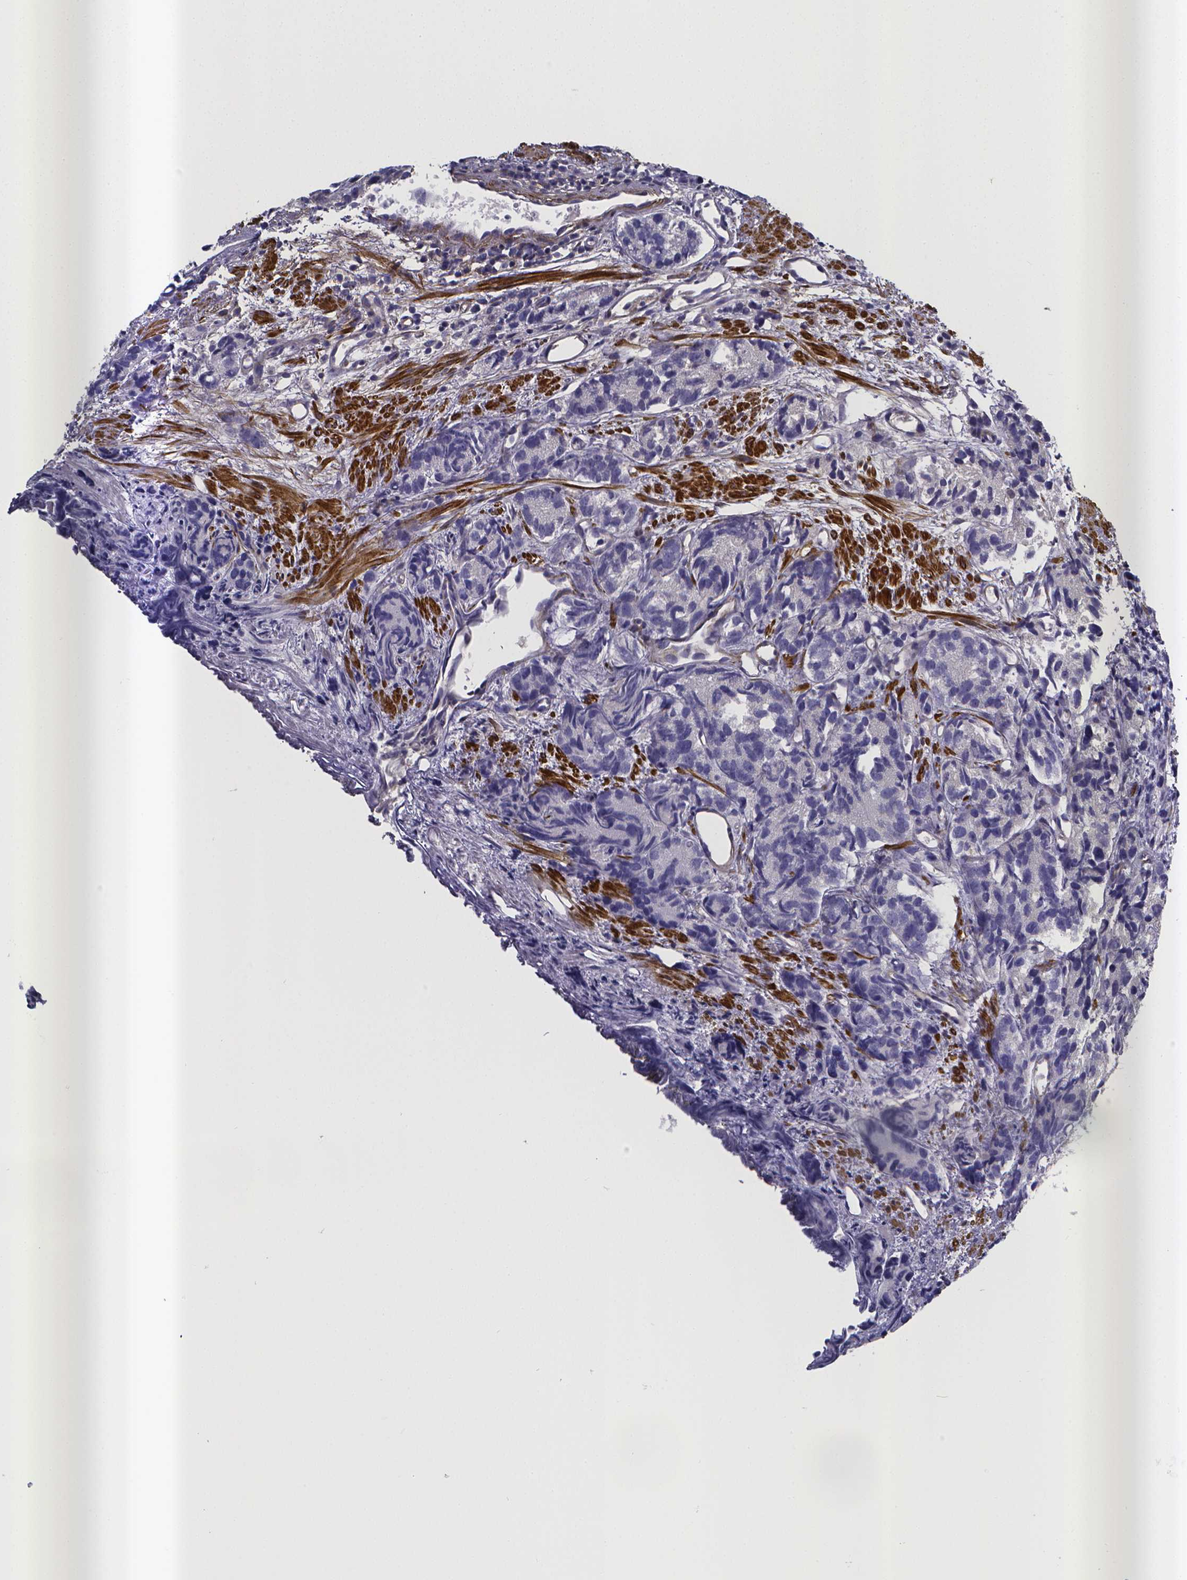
{"staining": {"intensity": "negative", "quantity": "none", "location": "none"}, "tissue": "prostate cancer", "cell_type": "Tumor cells", "image_type": "cancer", "snomed": [{"axis": "morphology", "description": "Adenocarcinoma, High grade"}, {"axis": "topography", "description": "Prostate"}], "caption": "This is an IHC micrograph of prostate cancer. There is no expression in tumor cells.", "gene": "RERG", "patient": {"sex": "male", "age": 77}}